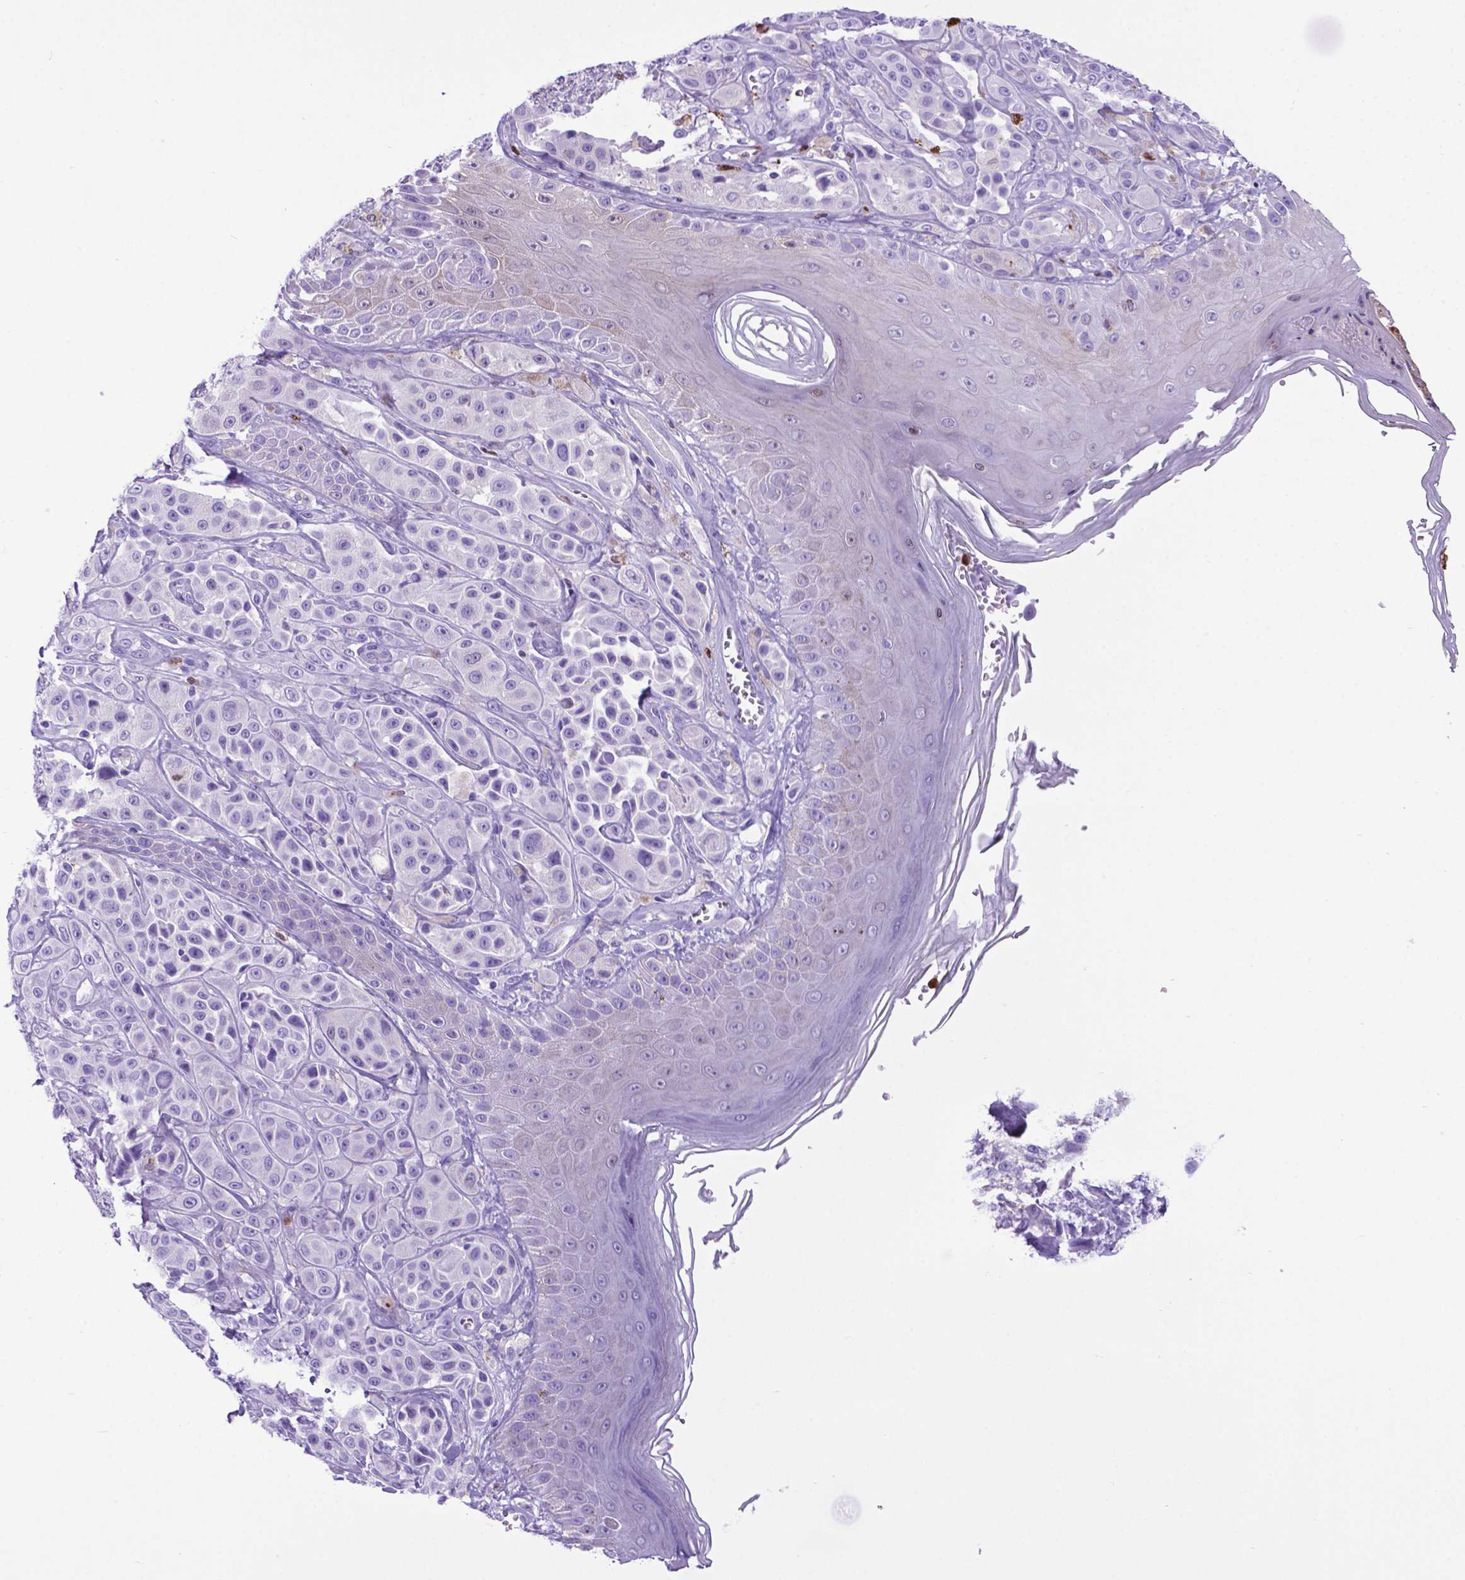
{"staining": {"intensity": "negative", "quantity": "none", "location": "none"}, "tissue": "melanoma", "cell_type": "Tumor cells", "image_type": "cancer", "snomed": [{"axis": "morphology", "description": "Malignant melanoma, NOS"}, {"axis": "topography", "description": "Skin"}], "caption": "The photomicrograph shows no significant staining in tumor cells of malignant melanoma.", "gene": "LZTR1", "patient": {"sex": "male", "age": 67}}